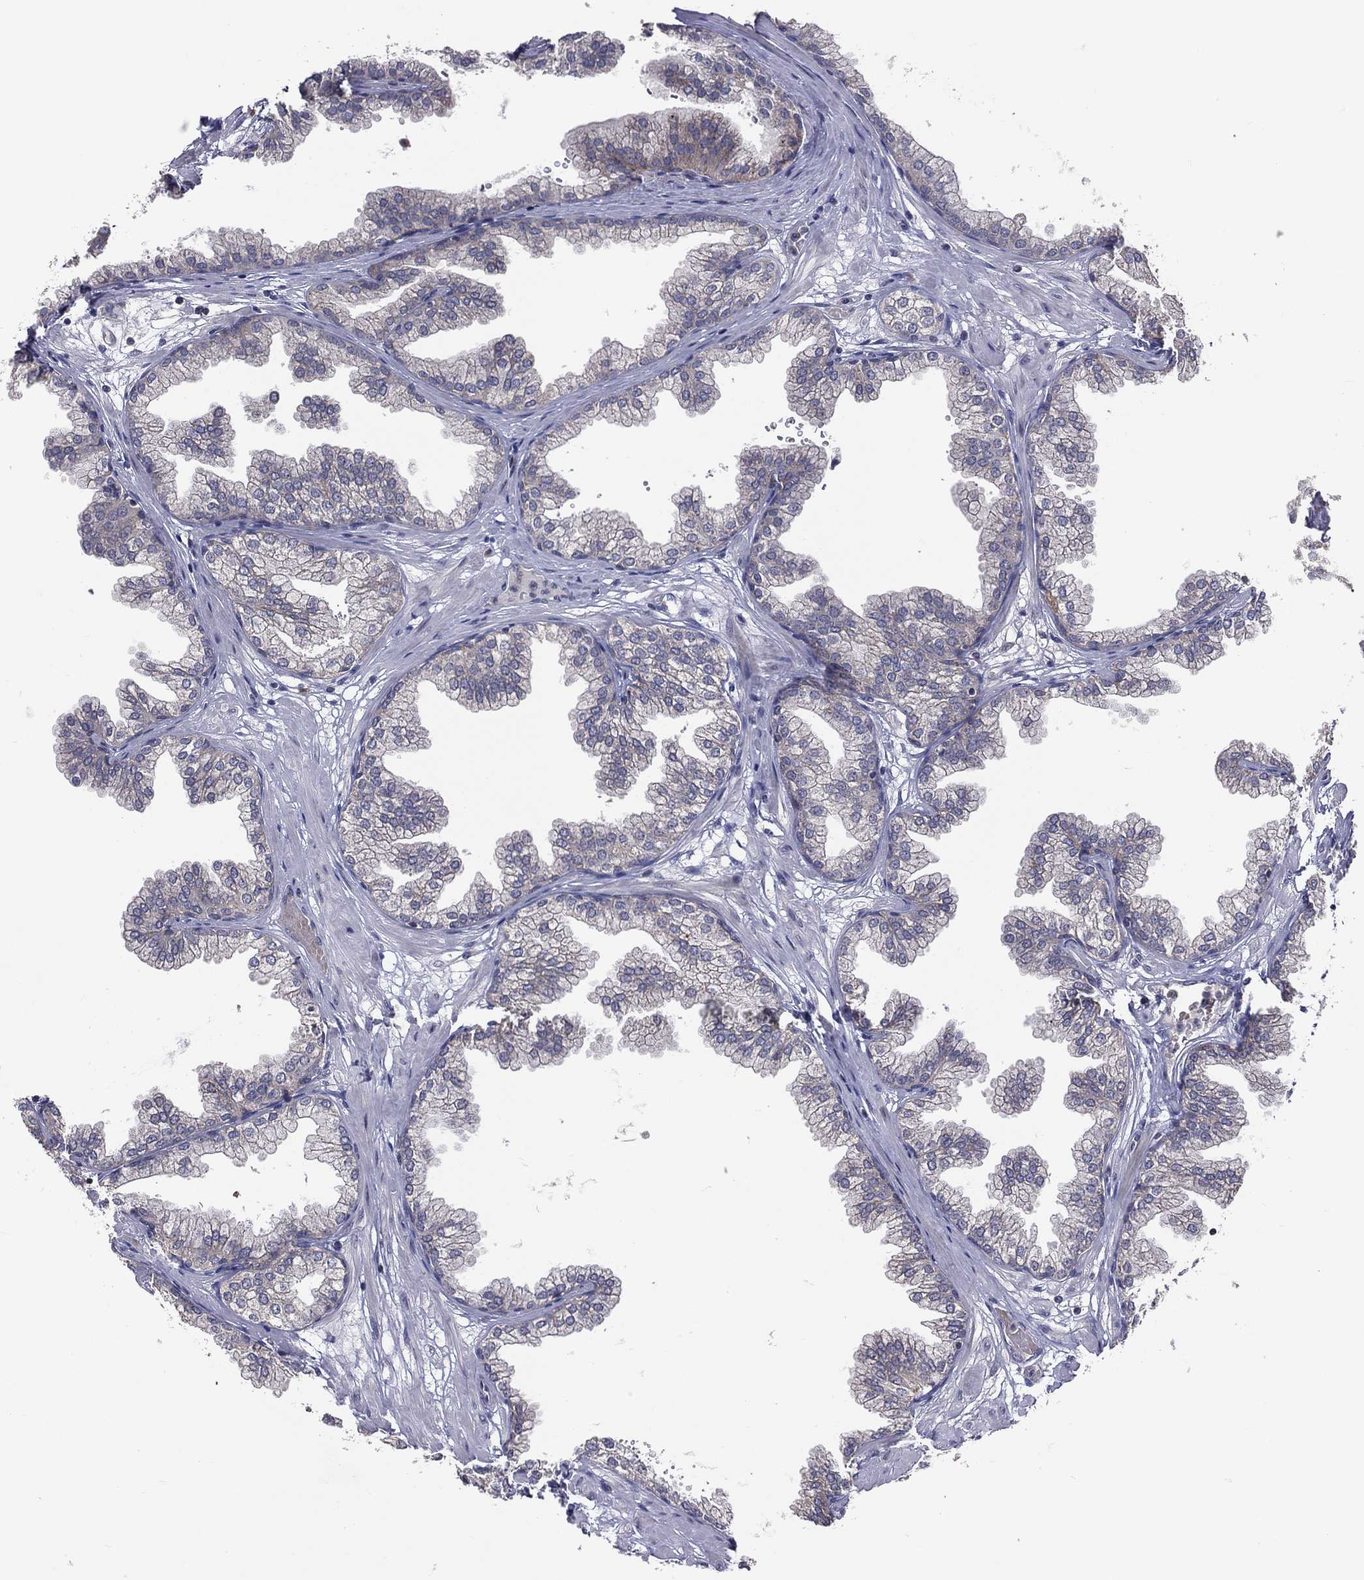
{"staining": {"intensity": "weak", "quantity": "25%-75%", "location": "cytoplasmic/membranous"}, "tissue": "prostate", "cell_type": "Glandular cells", "image_type": "normal", "snomed": [{"axis": "morphology", "description": "Normal tissue, NOS"}, {"axis": "topography", "description": "Prostate"}], "caption": "This image shows benign prostate stained with immunohistochemistry (IHC) to label a protein in brown. The cytoplasmic/membranous of glandular cells show weak positivity for the protein. Nuclei are counter-stained blue.", "gene": "STARD3", "patient": {"sex": "male", "age": 37}}